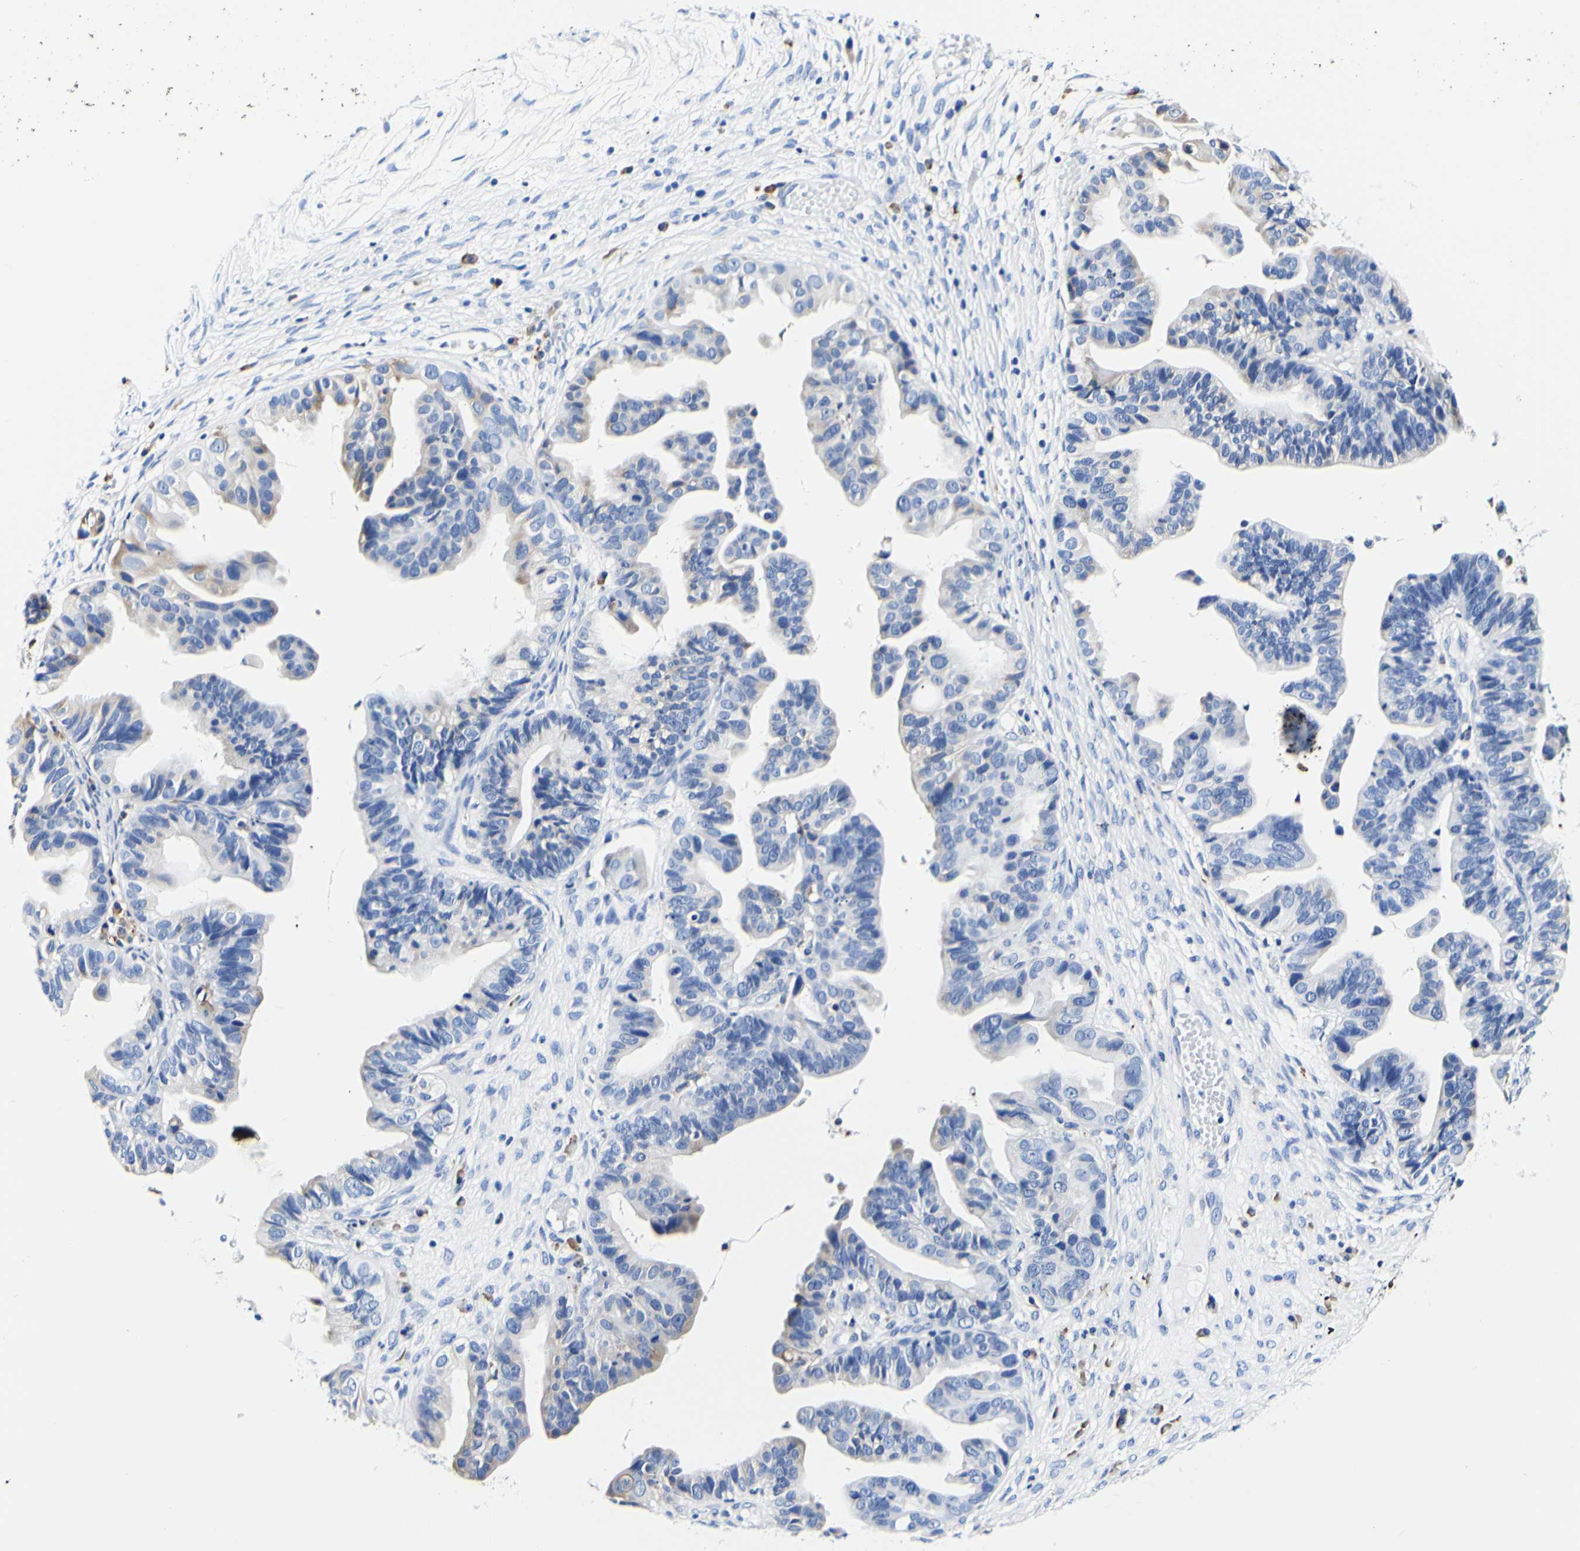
{"staining": {"intensity": "negative", "quantity": "none", "location": "none"}, "tissue": "ovarian cancer", "cell_type": "Tumor cells", "image_type": "cancer", "snomed": [{"axis": "morphology", "description": "Cystadenocarcinoma, serous, NOS"}, {"axis": "topography", "description": "Ovary"}], "caption": "Tumor cells show no significant protein positivity in ovarian cancer (serous cystadenocarcinoma).", "gene": "P4HB", "patient": {"sex": "female", "age": 56}}